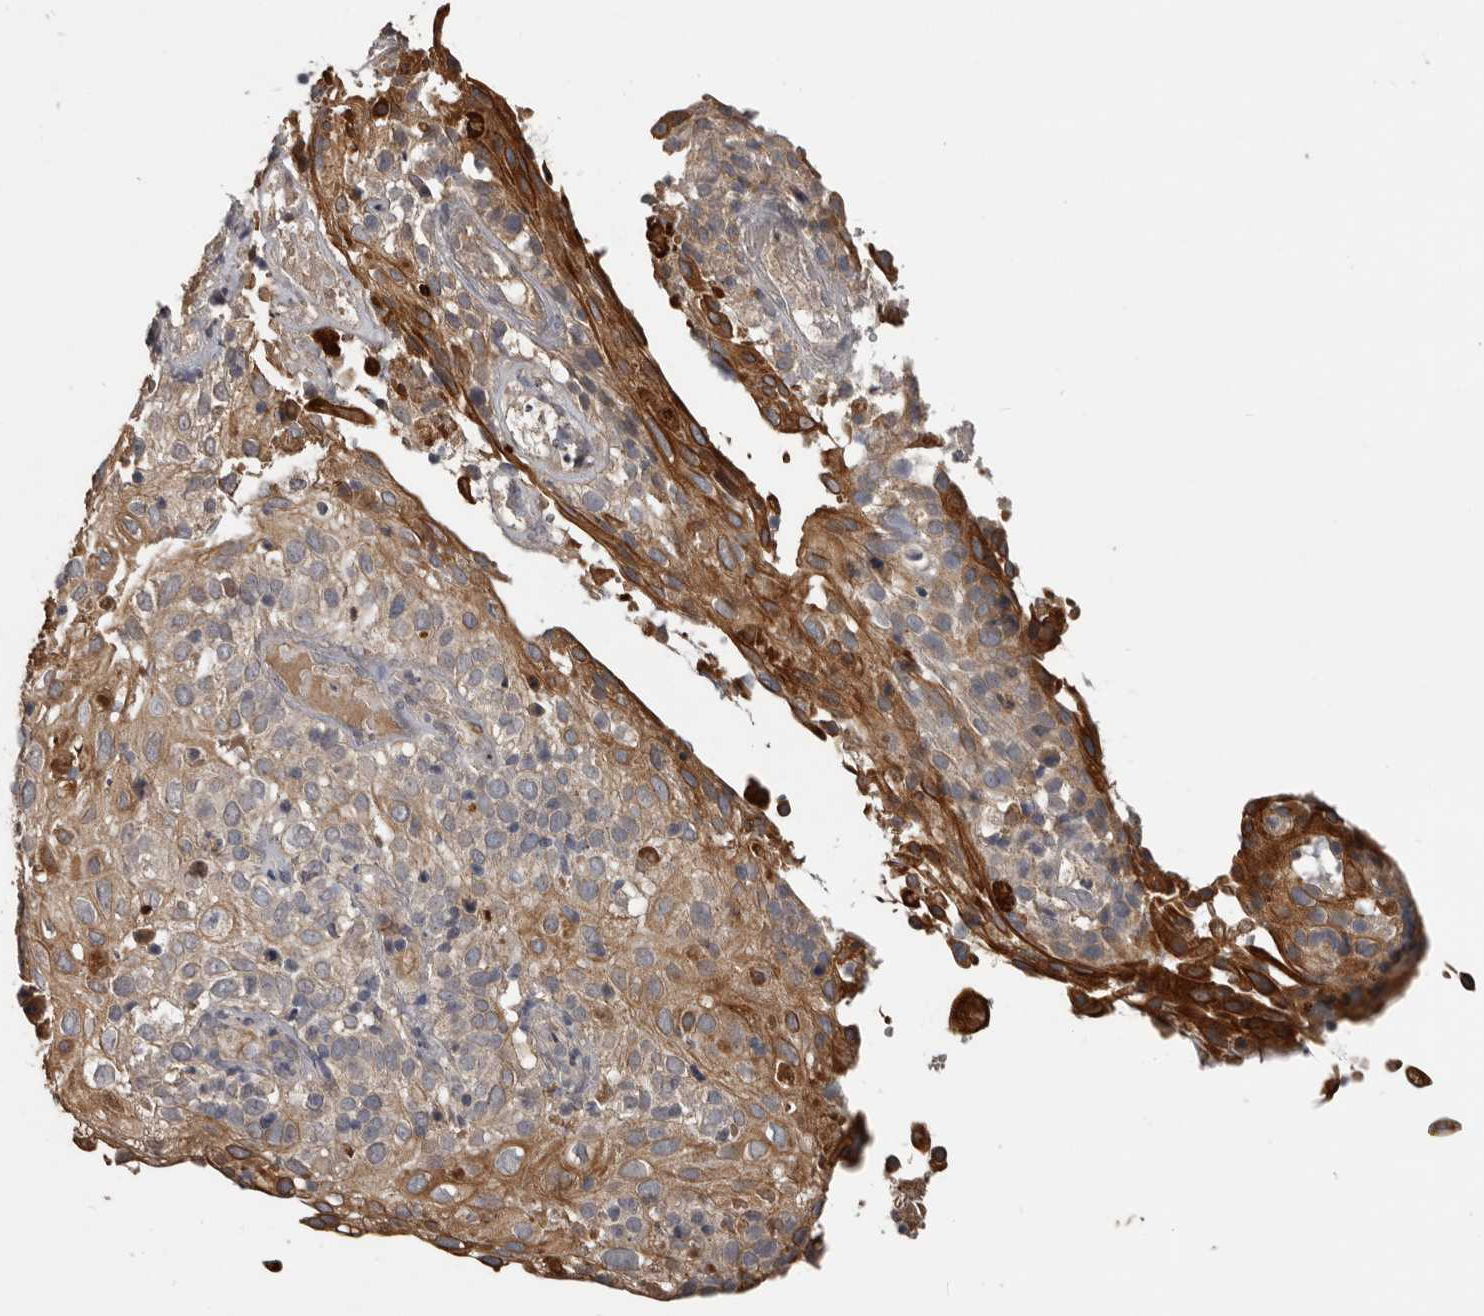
{"staining": {"intensity": "moderate", "quantity": "25%-75%", "location": "cytoplasmic/membranous"}, "tissue": "cervical cancer", "cell_type": "Tumor cells", "image_type": "cancer", "snomed": [{"axis": "morphology", "description": "Squamous cell carcinoma, NOS"}, {"axis": "topography", "description": "Cervix"}], "caption": "A brown stain highlights moderate cytoplasmic/membranous positivity of a protein in human squamous cell carcinoma (cervical) tumor cells.", "gene": "NMUR1", "patient": {"sex": "female", "age": 74}}